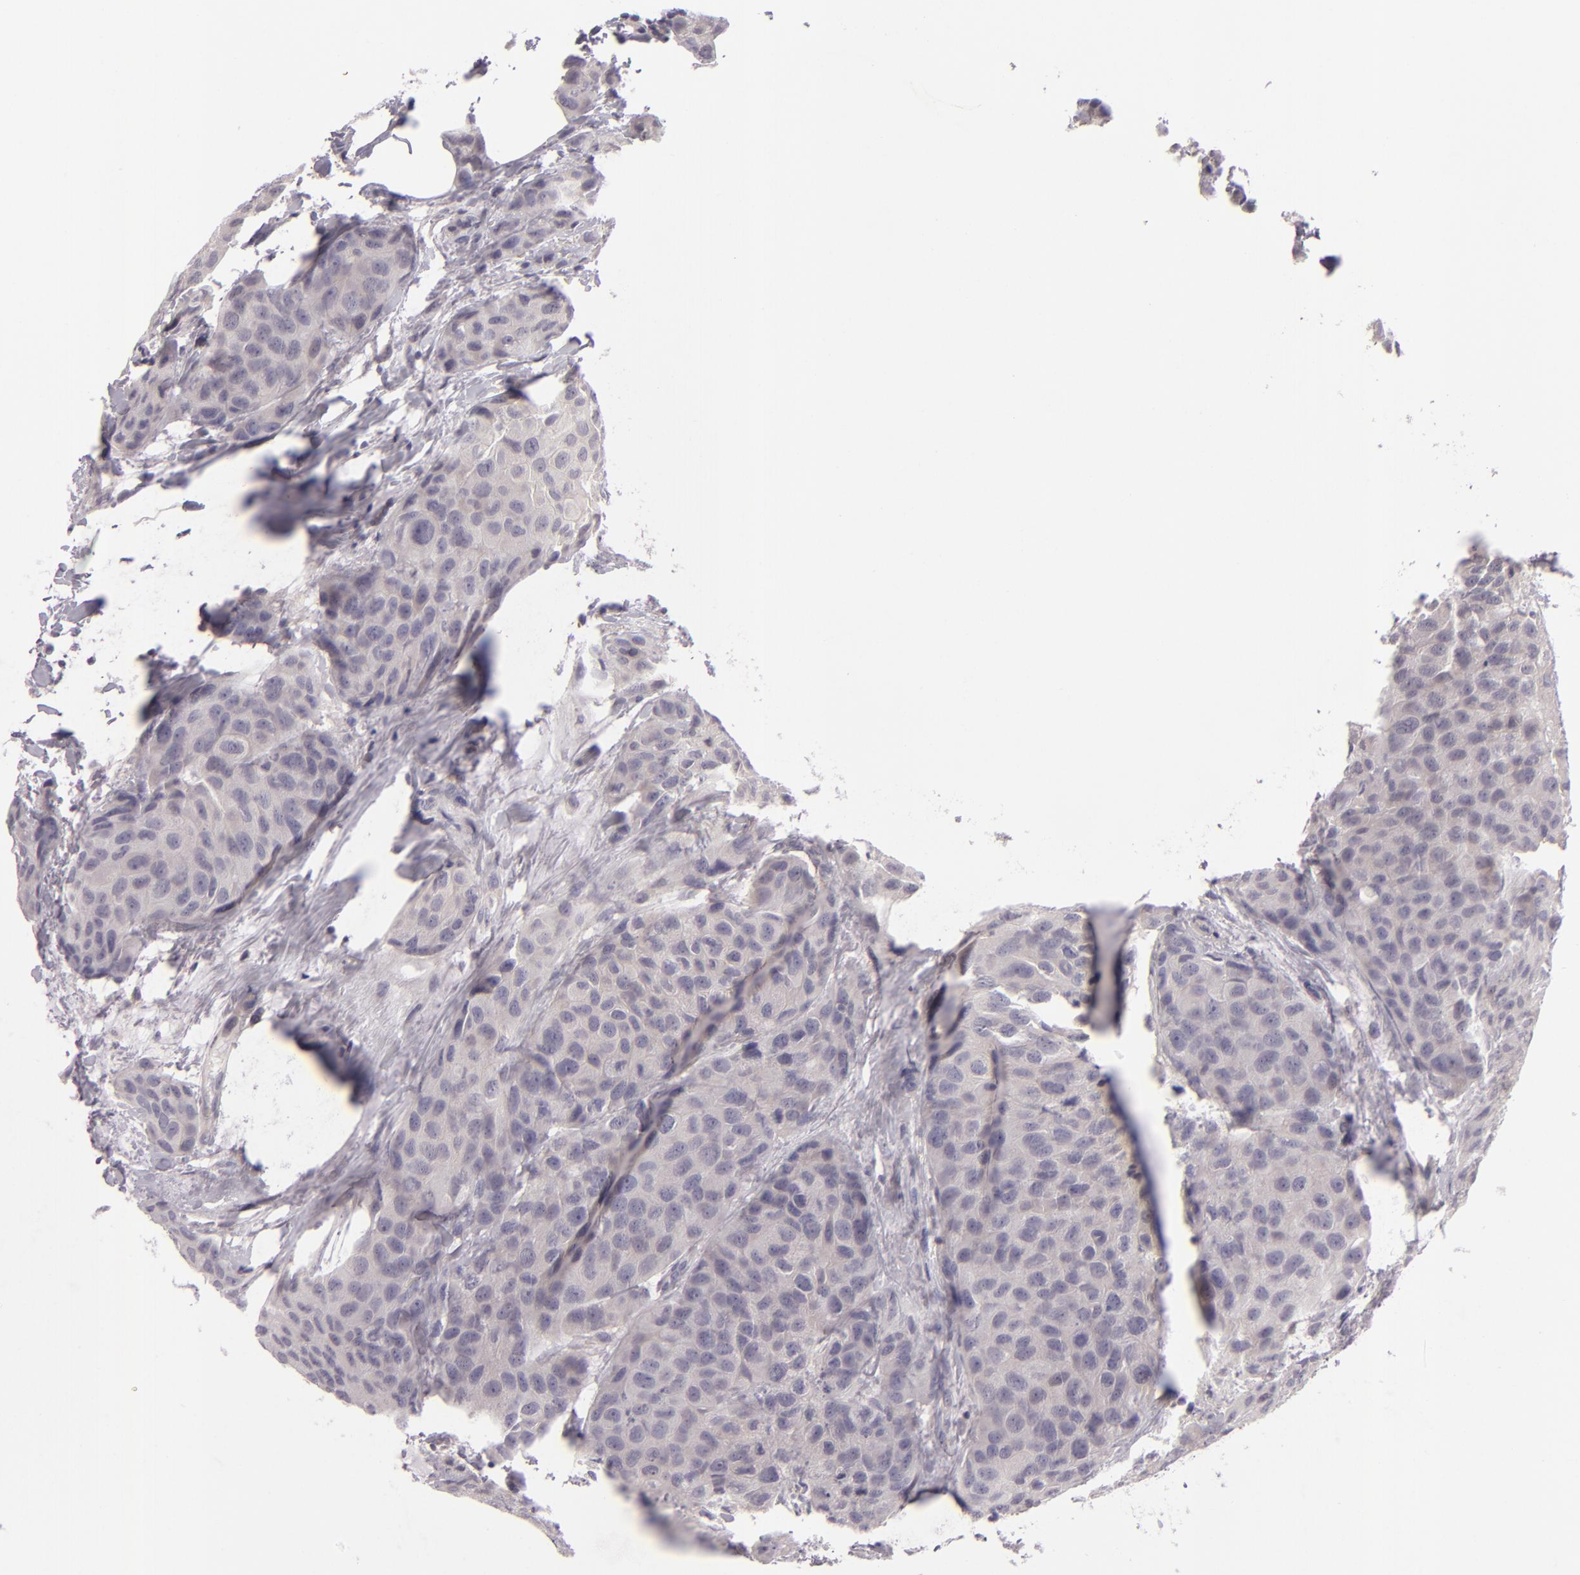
{"staining": {"intensity": "negative", "quantity": "none", "location": "none"}, "tissue": "breast cancer", "cell_type": "Tumor cells", "image_type": "cancer", "snomed": [{"axis": "morphology", "description": "Duct carcinoma"}, {"axis": "topography", "description": "Breast"}], "caption": "Infiltrating ductal carcinoma (breast) was stained to show a protein in brown. There is no significant expression in tumor cells.", "gene": "EGFL6", "patient": {"sex": "female", "age": 68}}